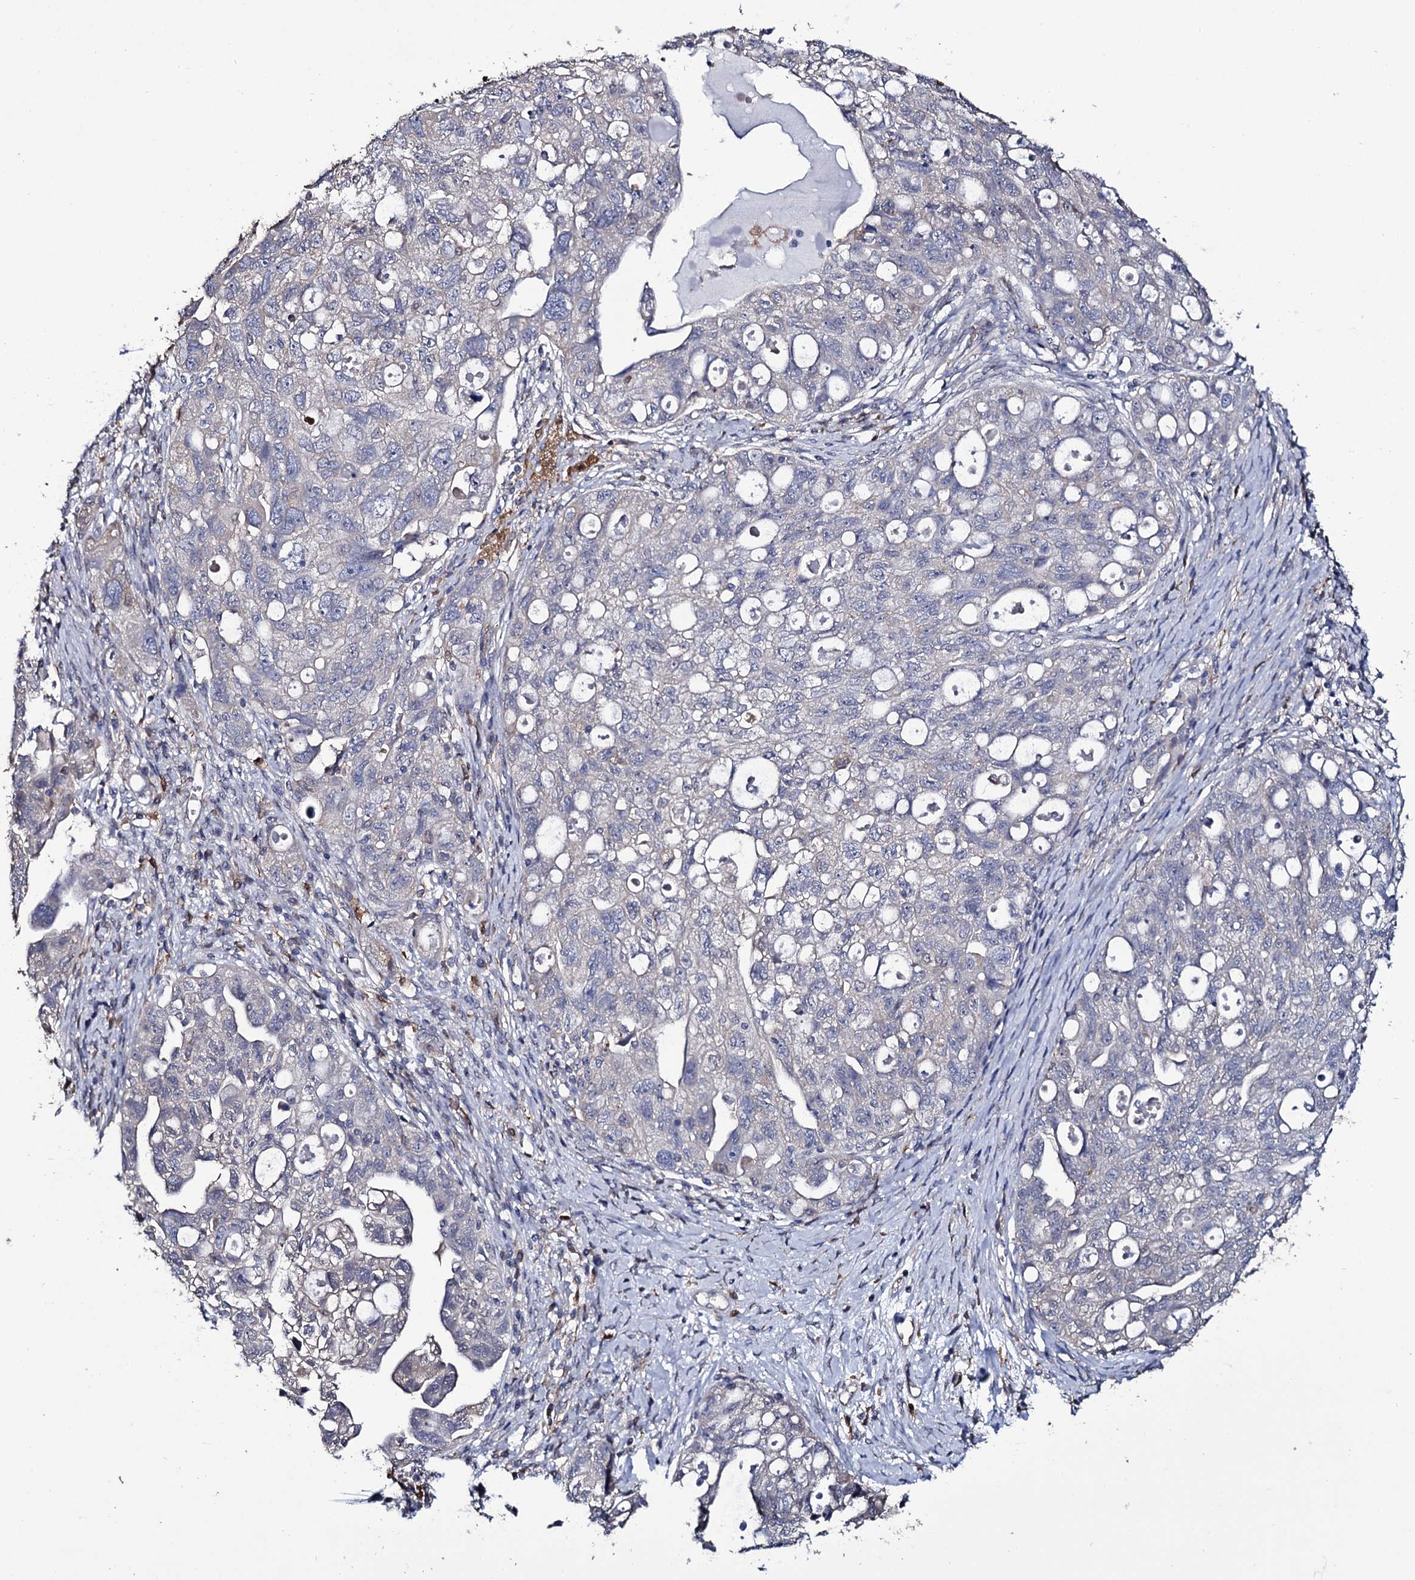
{"staining": {"intensity": "negative", "quantity": "none", "location": "none"}, "tissue": "ovarian cancer", "cell_type": "Tumor cells", "image_type": "cancer", "snomed": [{"axis": "morphology", "description": "Carcinoma, NOS"}, {"axis": "morphology", "description": "Cystadenocarcinoma, serous, NOS"}, {"axis": "topography", "description": "Ovary"}], "caption": "The micrograph shows no staining of tumor cells in ovarian serous cystadenocarcinoma.", "gene": "CRYL1", "patient": {"sex": "female", "age": 69}}